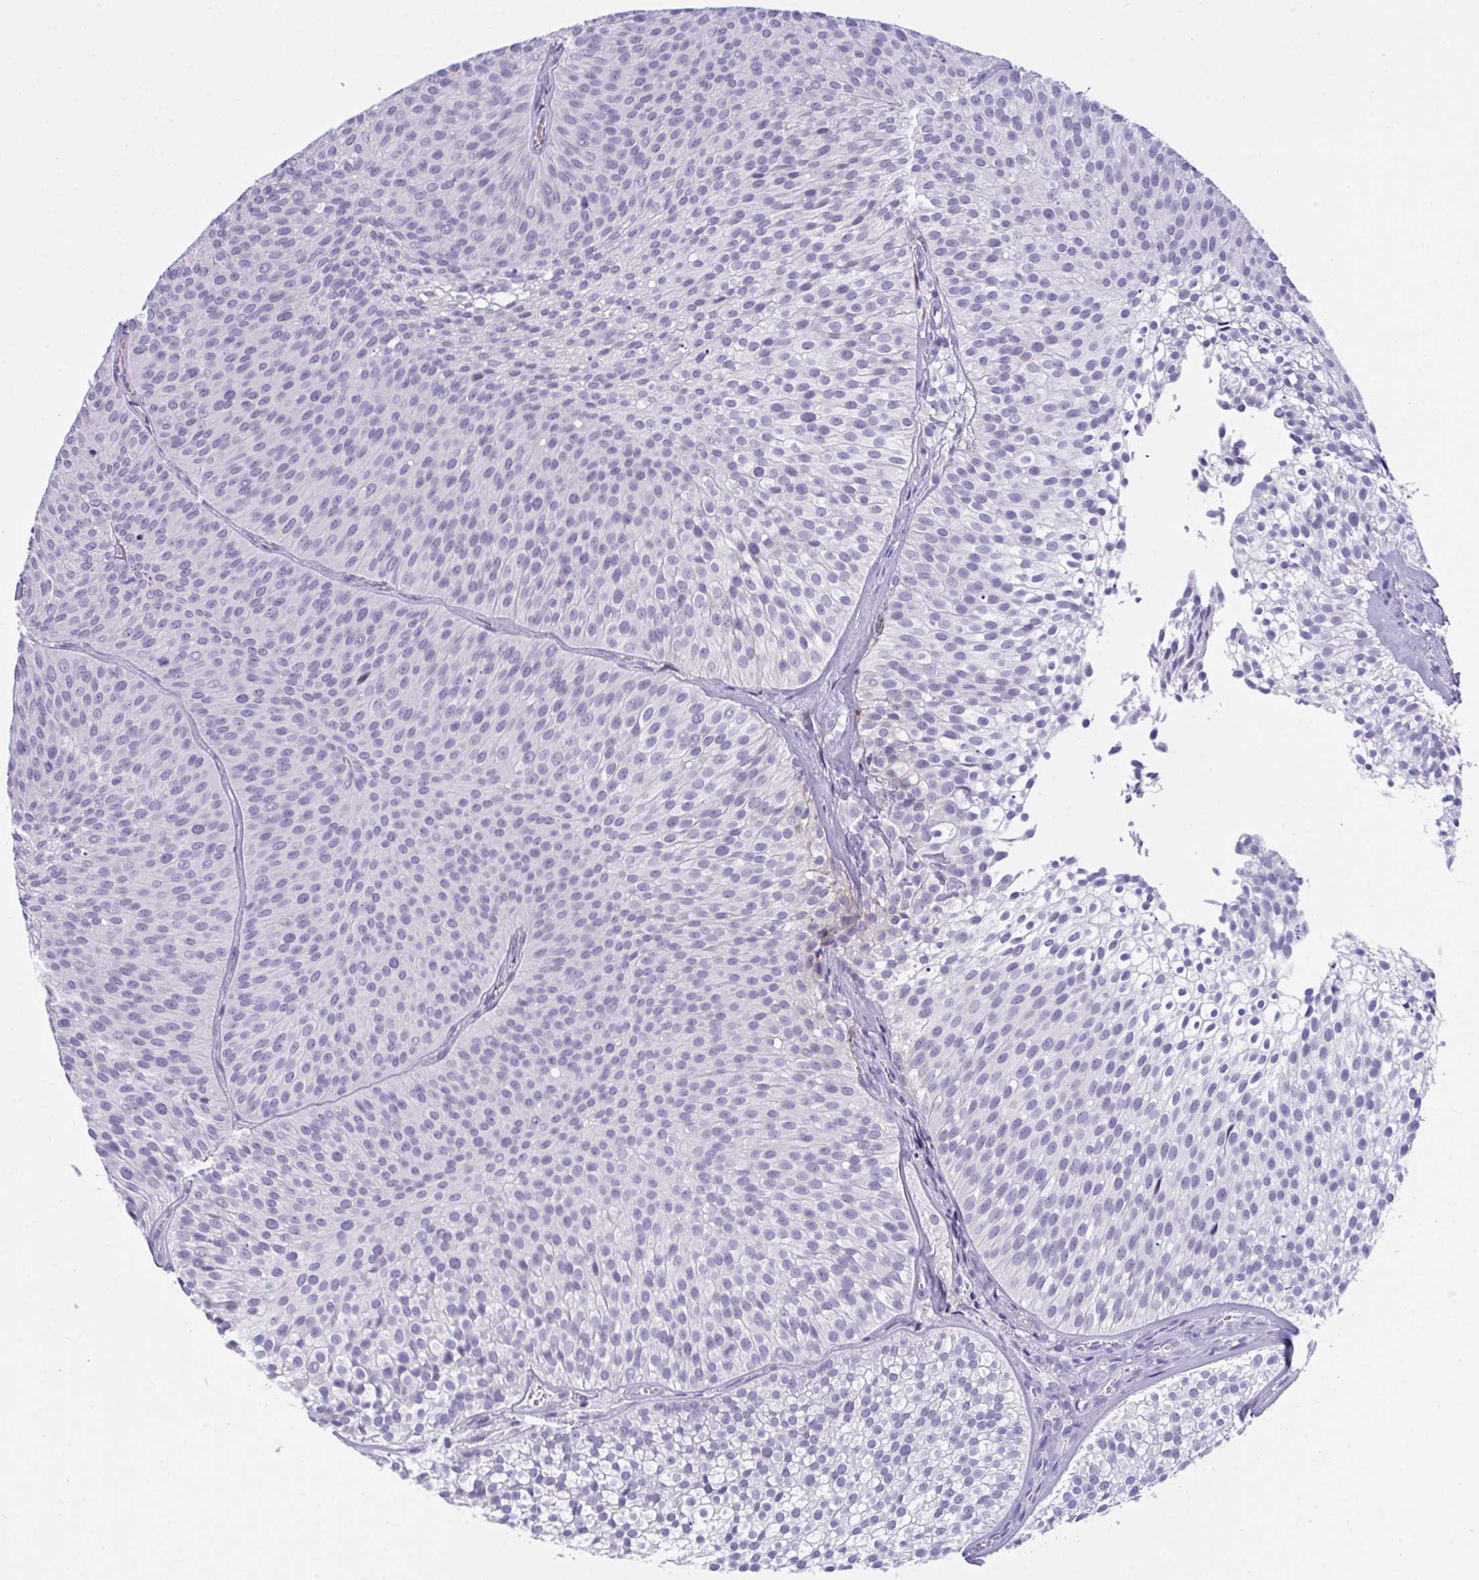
{"staining": {"intensity": "negative", "quantity": "none", "location": "none"}, "tissue": "urothelial cancer", "cell_type": "Tumor cells", "image_type": "cancer", "snomed": [{"axis": "morphology", "description": "Urothelial carcinoma, Low grade"}, {"axis": "topography", "description": "Urinary bladder"}], "caption": "A micrograph of human urothelial carcinoma (low-grade) is negative for staining in tumor cells.", "gene": "SEMA6B", "patient": {"sex": "male", "age": 91}}